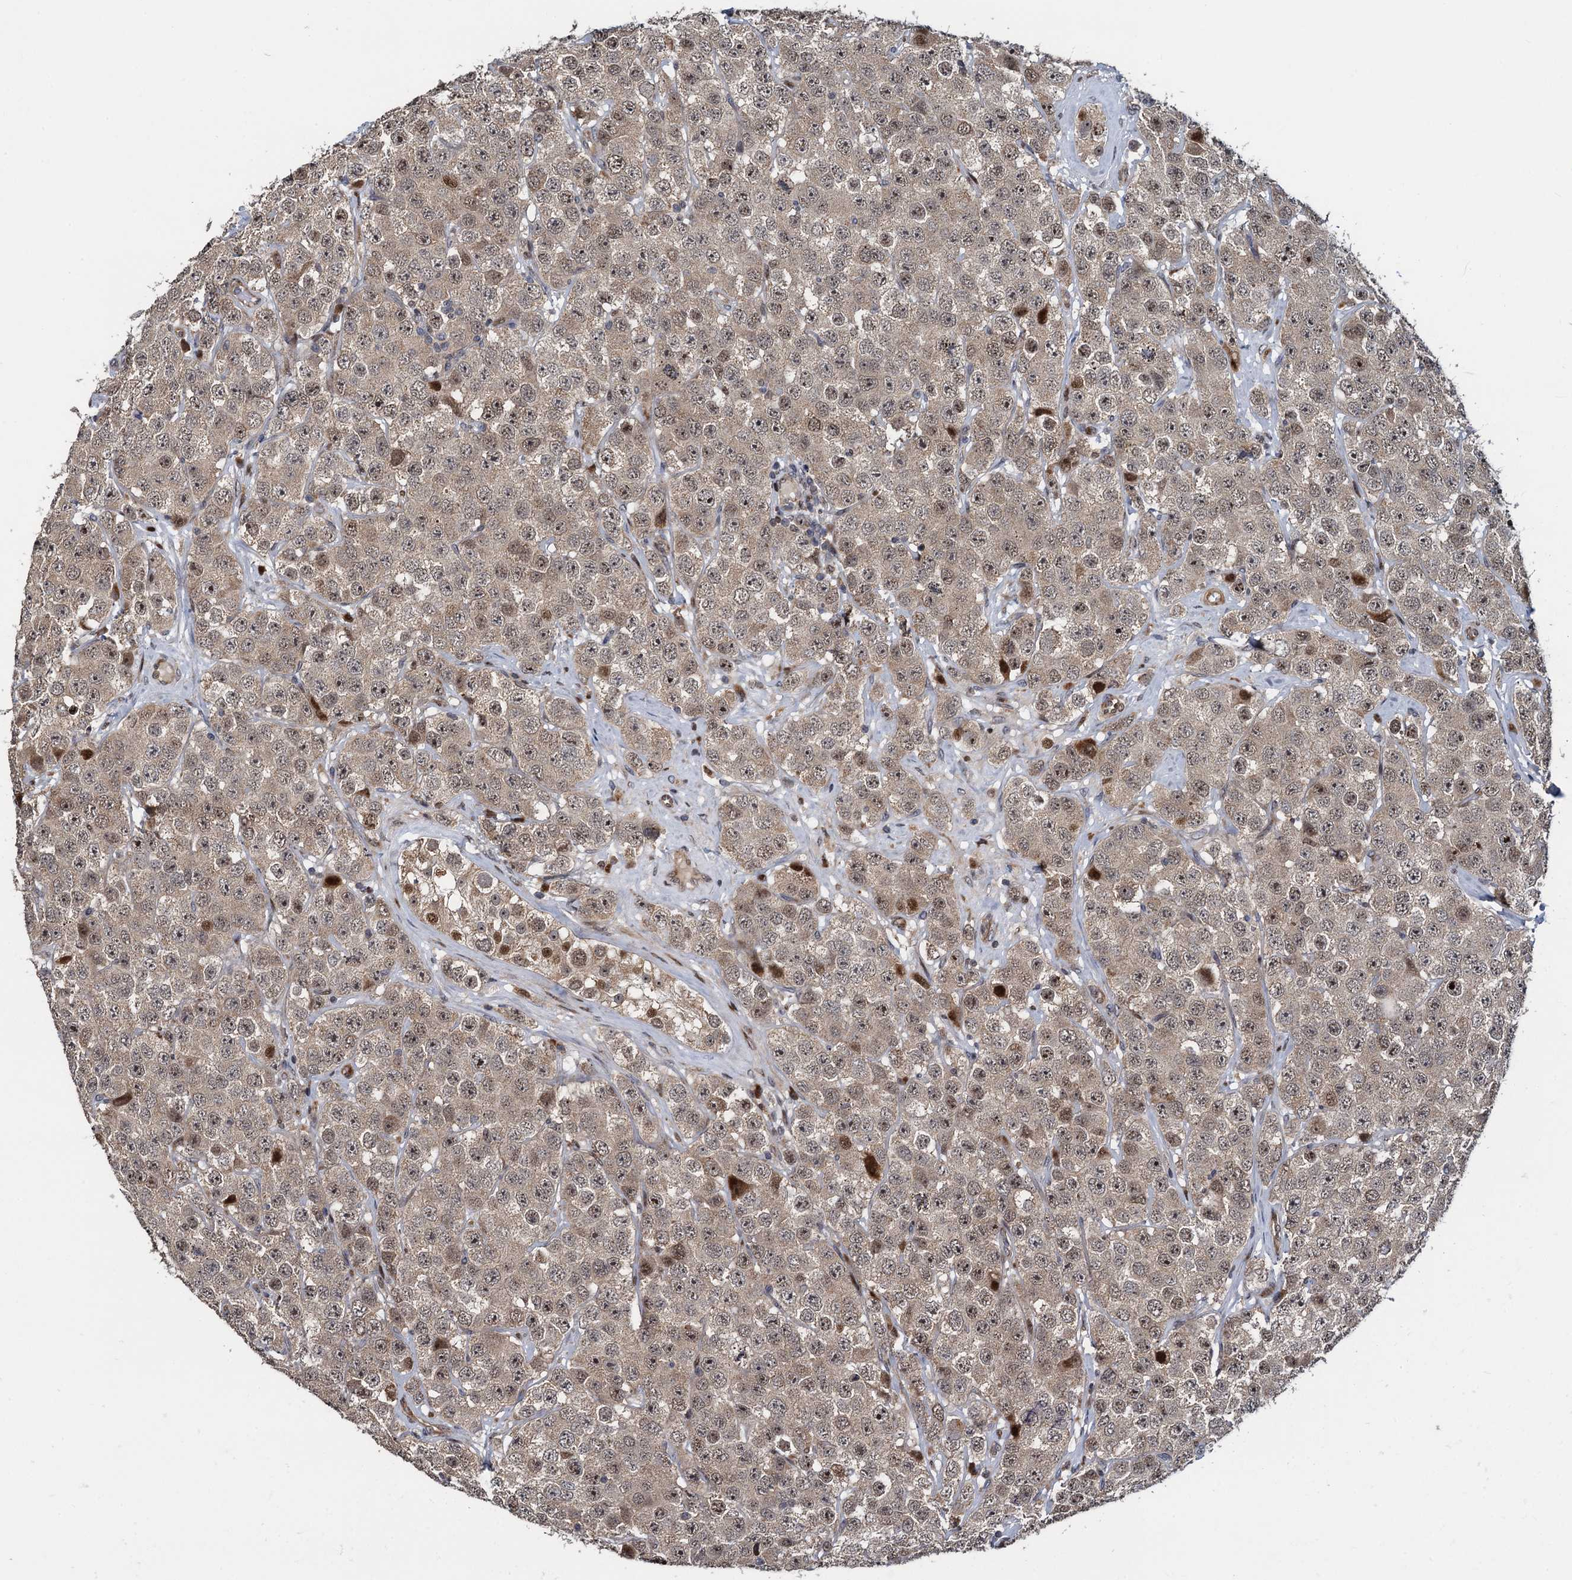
{"staining": {"intensity": "moderate", "quantity": "<25%", "location": "cytoplasmic/membranous,nuclear"}, "tissue": "testis cancer", "cell_type": "Tumor cells", "image_type": "cancer", "snomed": [{"axis": "morphology", "description": "Seminoma, NOS"}, {"axis": "topography", "description": "Testis"}], "caption": "A low amount of moderate cytoplasmic/membranous and nuclear expression is identified in approximately <25% of tumor cells in seminoma (testis) tissue. (DAB IHC, brown staining for protein, blue staining for nuclei).", "gene": "ATOSA", "patient": {"sex": "male", "age": 28}}